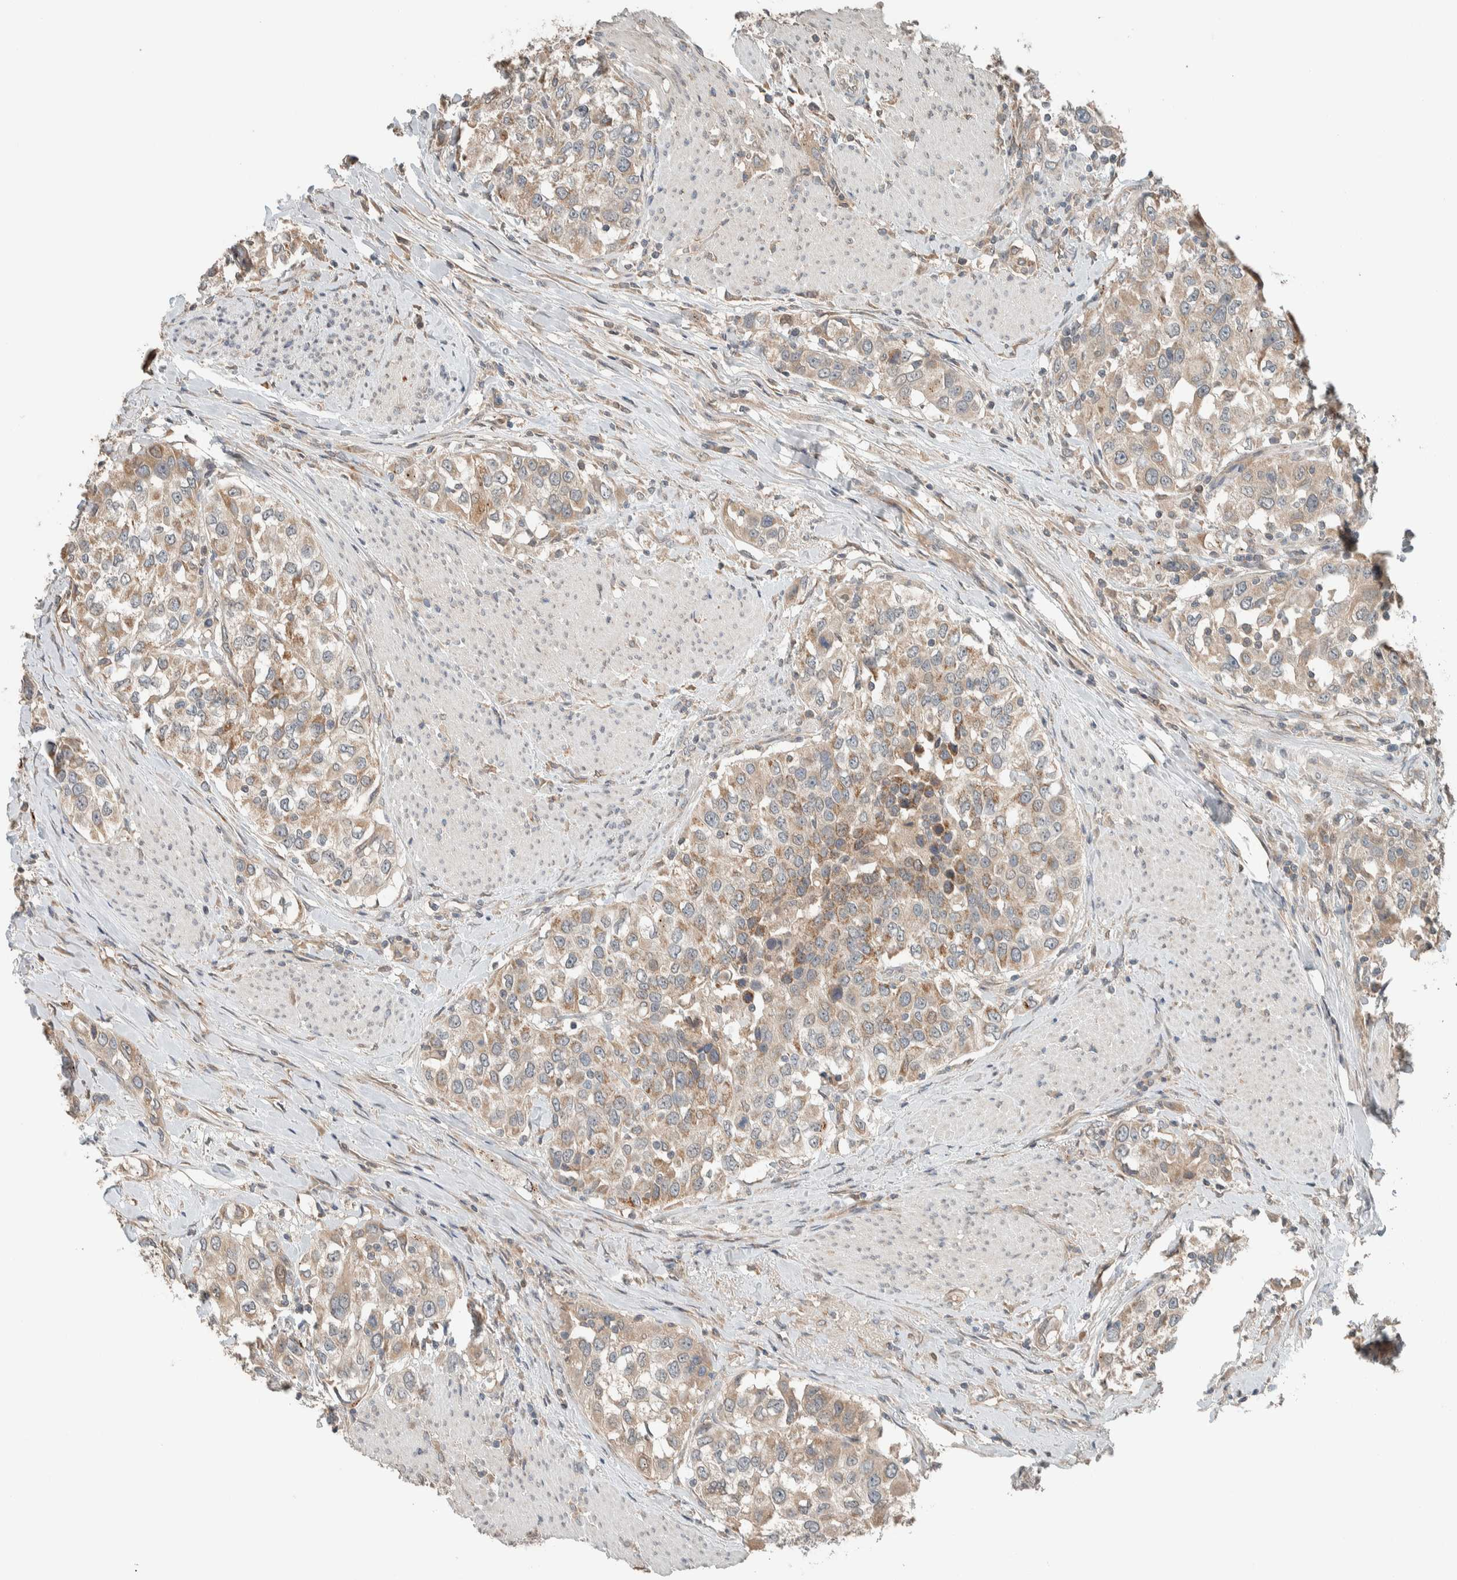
{"staining": {"intensity": "weak", "quantity": ">75%", "location": "cytoplasmic/membranous"}, "tissue": "urothelial cancer", "cell_type": "Tumor cells", "image_type": "cancer", "snomed": [{"axis": "morphology", "description": "Urothelial carcinoma, High grade"}, {"axis": "topography", "description": "Urinary bladder"}], "caption": "This photomicrograph reveals immunohistochemistry staining of human urothelial carcinoma (high-grade), with low weak cytoplasmic/membranous positivity in about >75% of tumor cells.", "gene": "NBR1", "patient": {"sex": "female", "age": 80}}